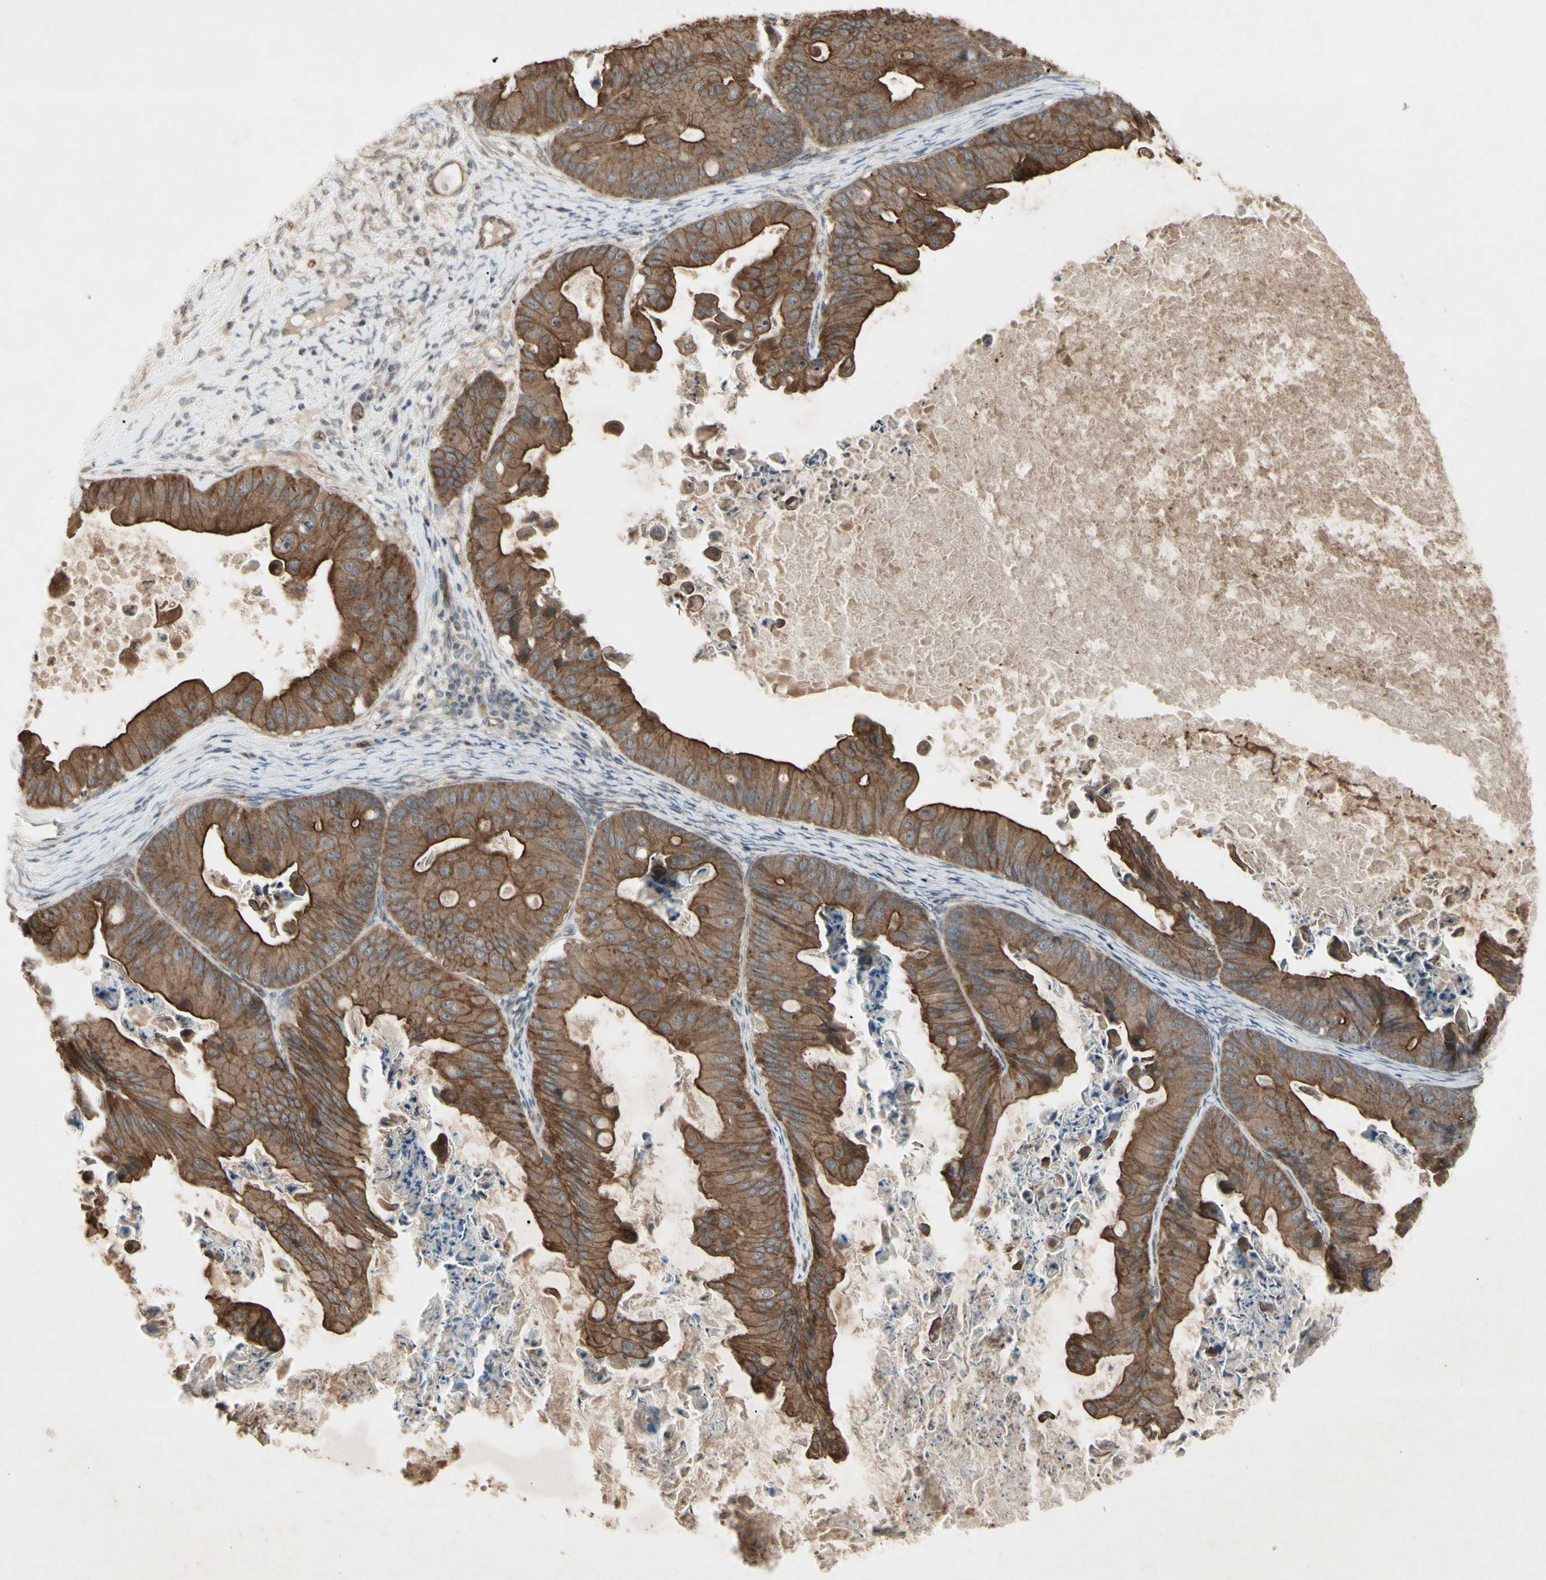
{"staining": {"intensity": "moderate", "quantity": ">75%", "location": "cytoplasmic/membranous"}, "tissue": "ovarian cancer", "cell_type": "Tumor cells", "image_type": "cancer", "snomed": [{"axis": "morphology", "description": "Cystadenocarcinoma, mucinous, NOS"}, {"axis": "topography", "description": "Ovary"}], "caption": "Immunohistochemistry staining of ovarian mucinous cystadenocarcinoma, which exhibits medium levels of moderate cytoplasmic/membranous expression in approximately >75% of tumor cells indicating moderate cytoplasmic/membranous protein positivity. The staining was performed using DAB (3,3'-diaminobenzidine) (brown) for protein detection and nuclei were counterstained in hematoxylin (blue).", "gene": "JAG1", "patient": {"sex": "female", "age": 37}}